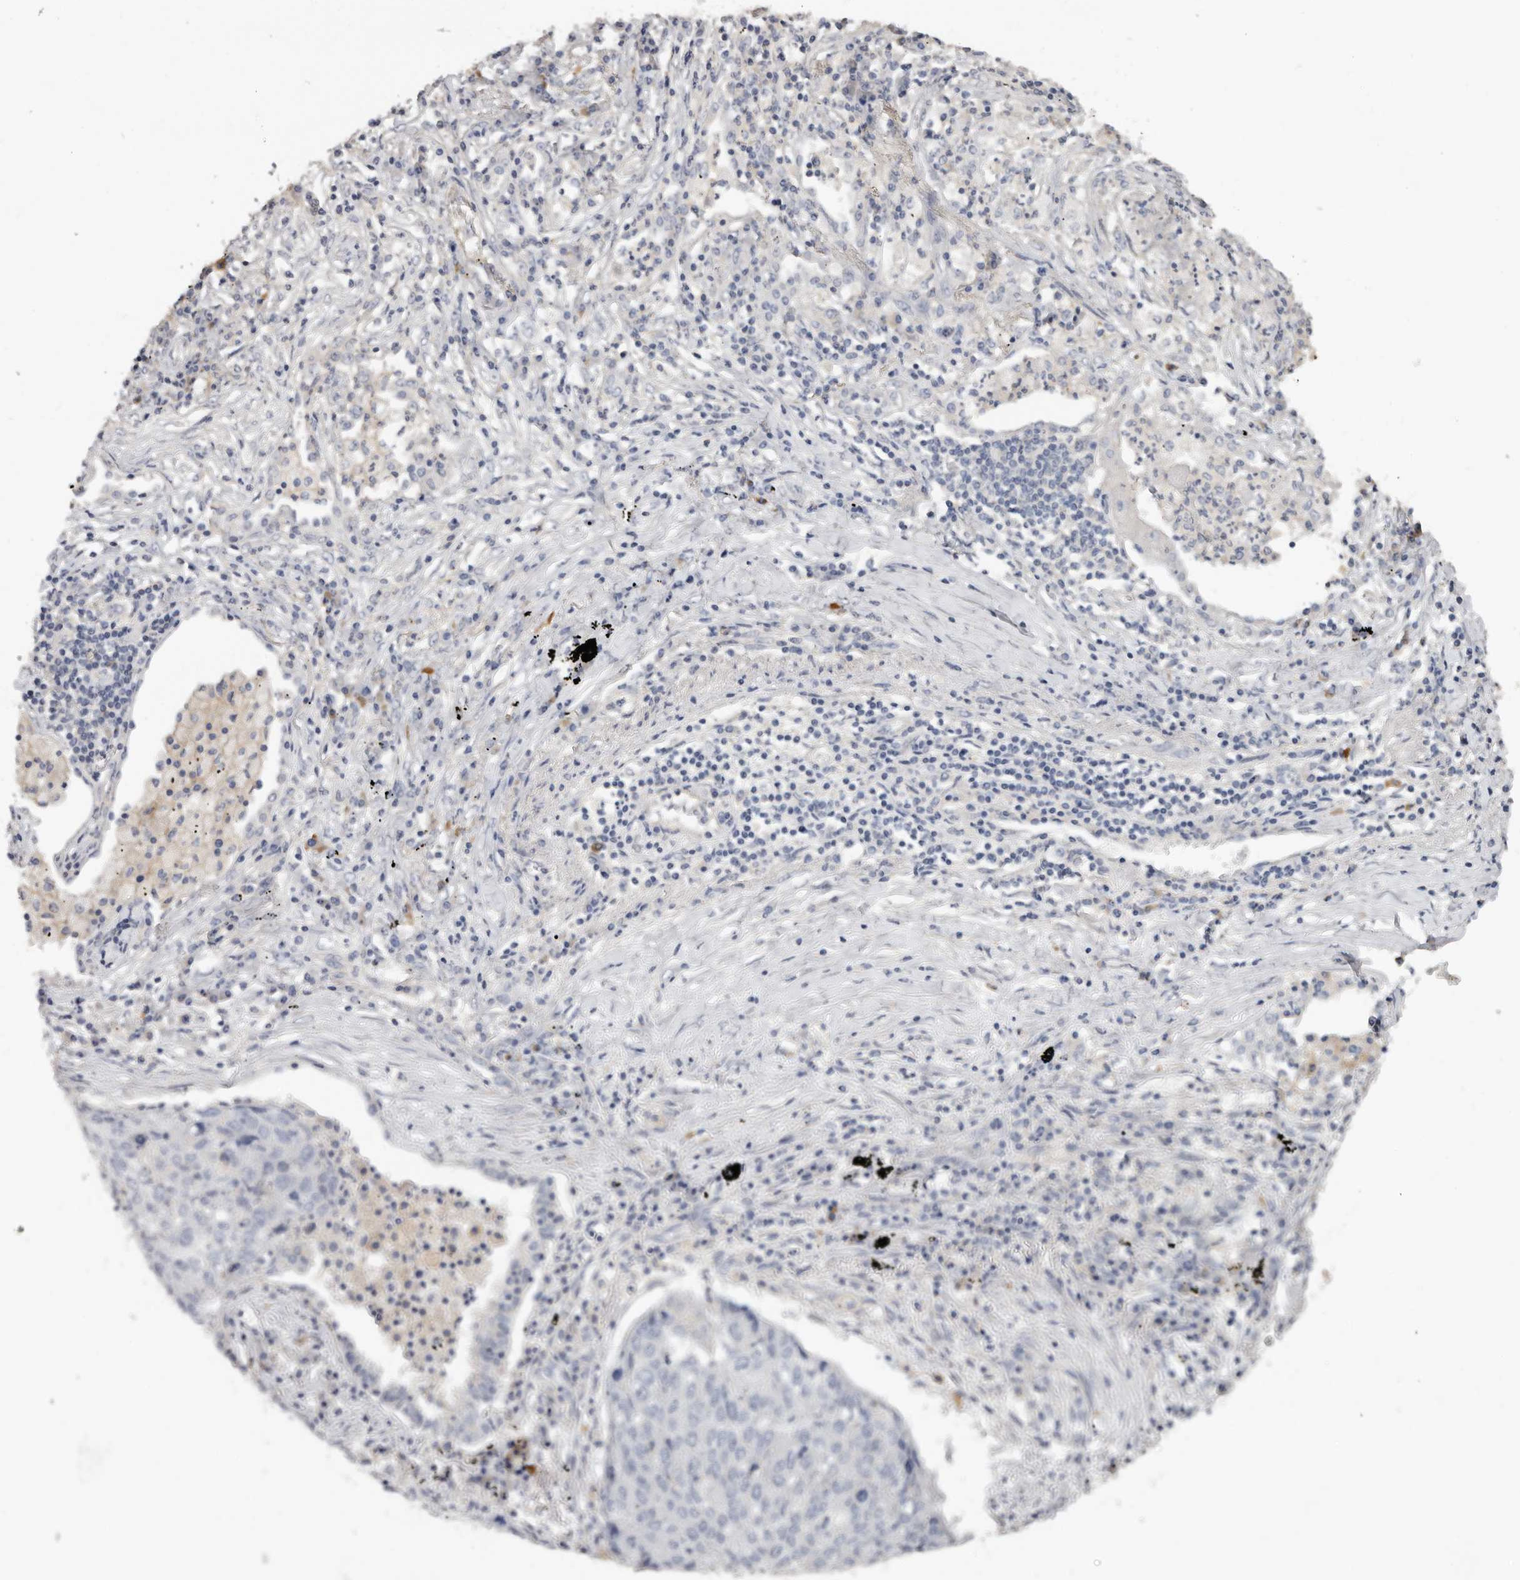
{"staining": {"intensity": "negative", "quantity": "none", "location": "none"}, "tissue": "lung cancer", "cell_type": "Tumor cells", "image_type": "cancer", "snomed": [{"axis": "morphology", "description": "Squamous cell carcinoma, NOS"}, {"axis": "topography", "description": "Lung"}], "caption": "Immunohistochemistry image of human squamous cell carcinoma (lung) stained for a protein (brown), which exhibits no expression in tumor cells.", "gene": "WDTC1", "patient": {"sex": "female", "age": 63}}